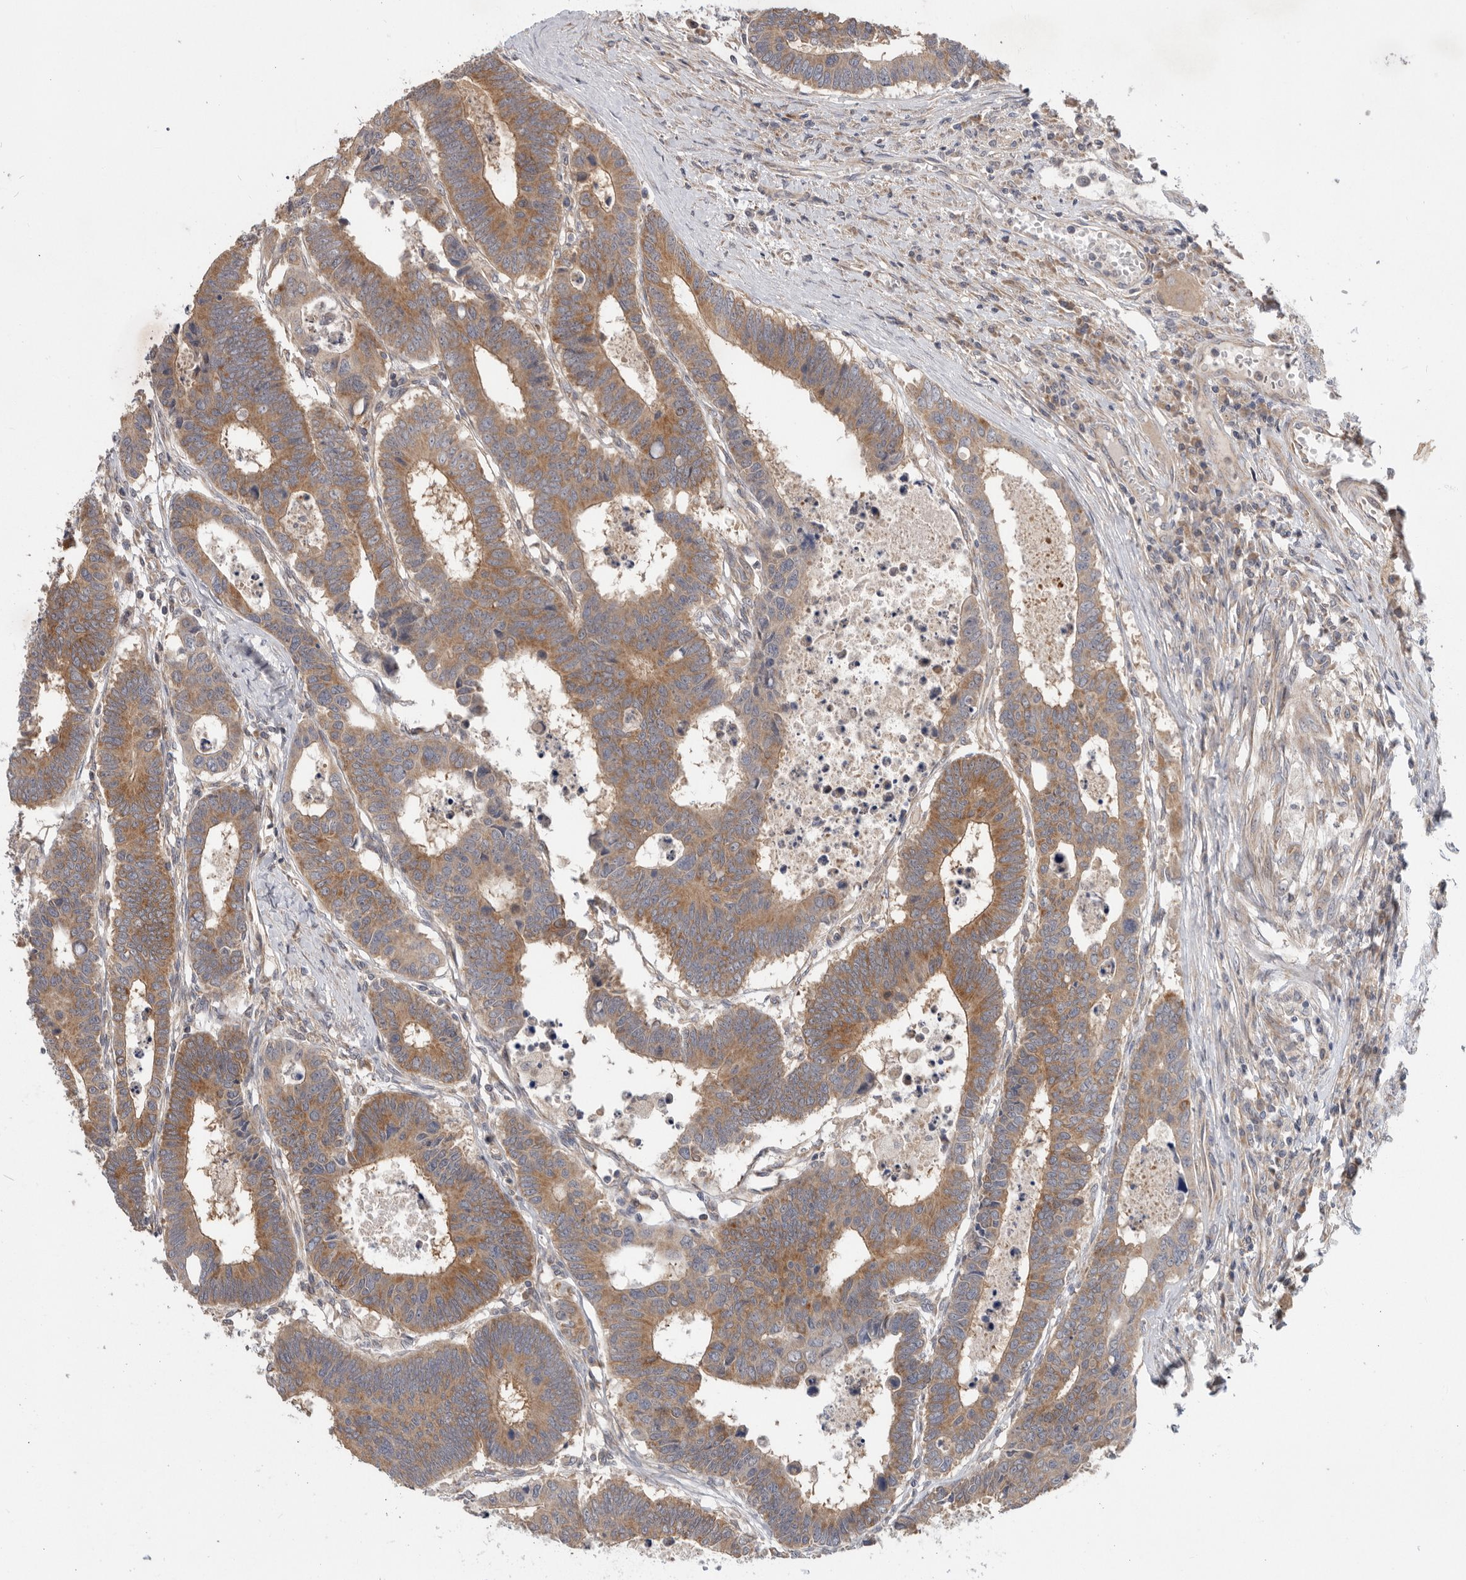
{"staining": {"intensity": "moderate", "quantity": ">75%", "location": "cytoplasmic/membranous"}, "tissue": "colorectal cancer", "cell_type": "Tumor cells", "image_type": "cancer", "snomed": [{"axis": "morphology", "description": "Adenocarcinoma, NOS"}, {"axis": "topography", "description": "Rectum"}], "caption": "Immunohistochemistry (IHC) of human colorectal adenocarcinoma displays medium levels of moderate cytoplasmic/membranous staining in approximately >75% of tumor cells. Using DAB (brown) and hematoxylin (blue) stains, captured at high magnification using brightfield microscopy.", "gene": "MTFR1L", "patient": {"sex": "male", "age": 84}}